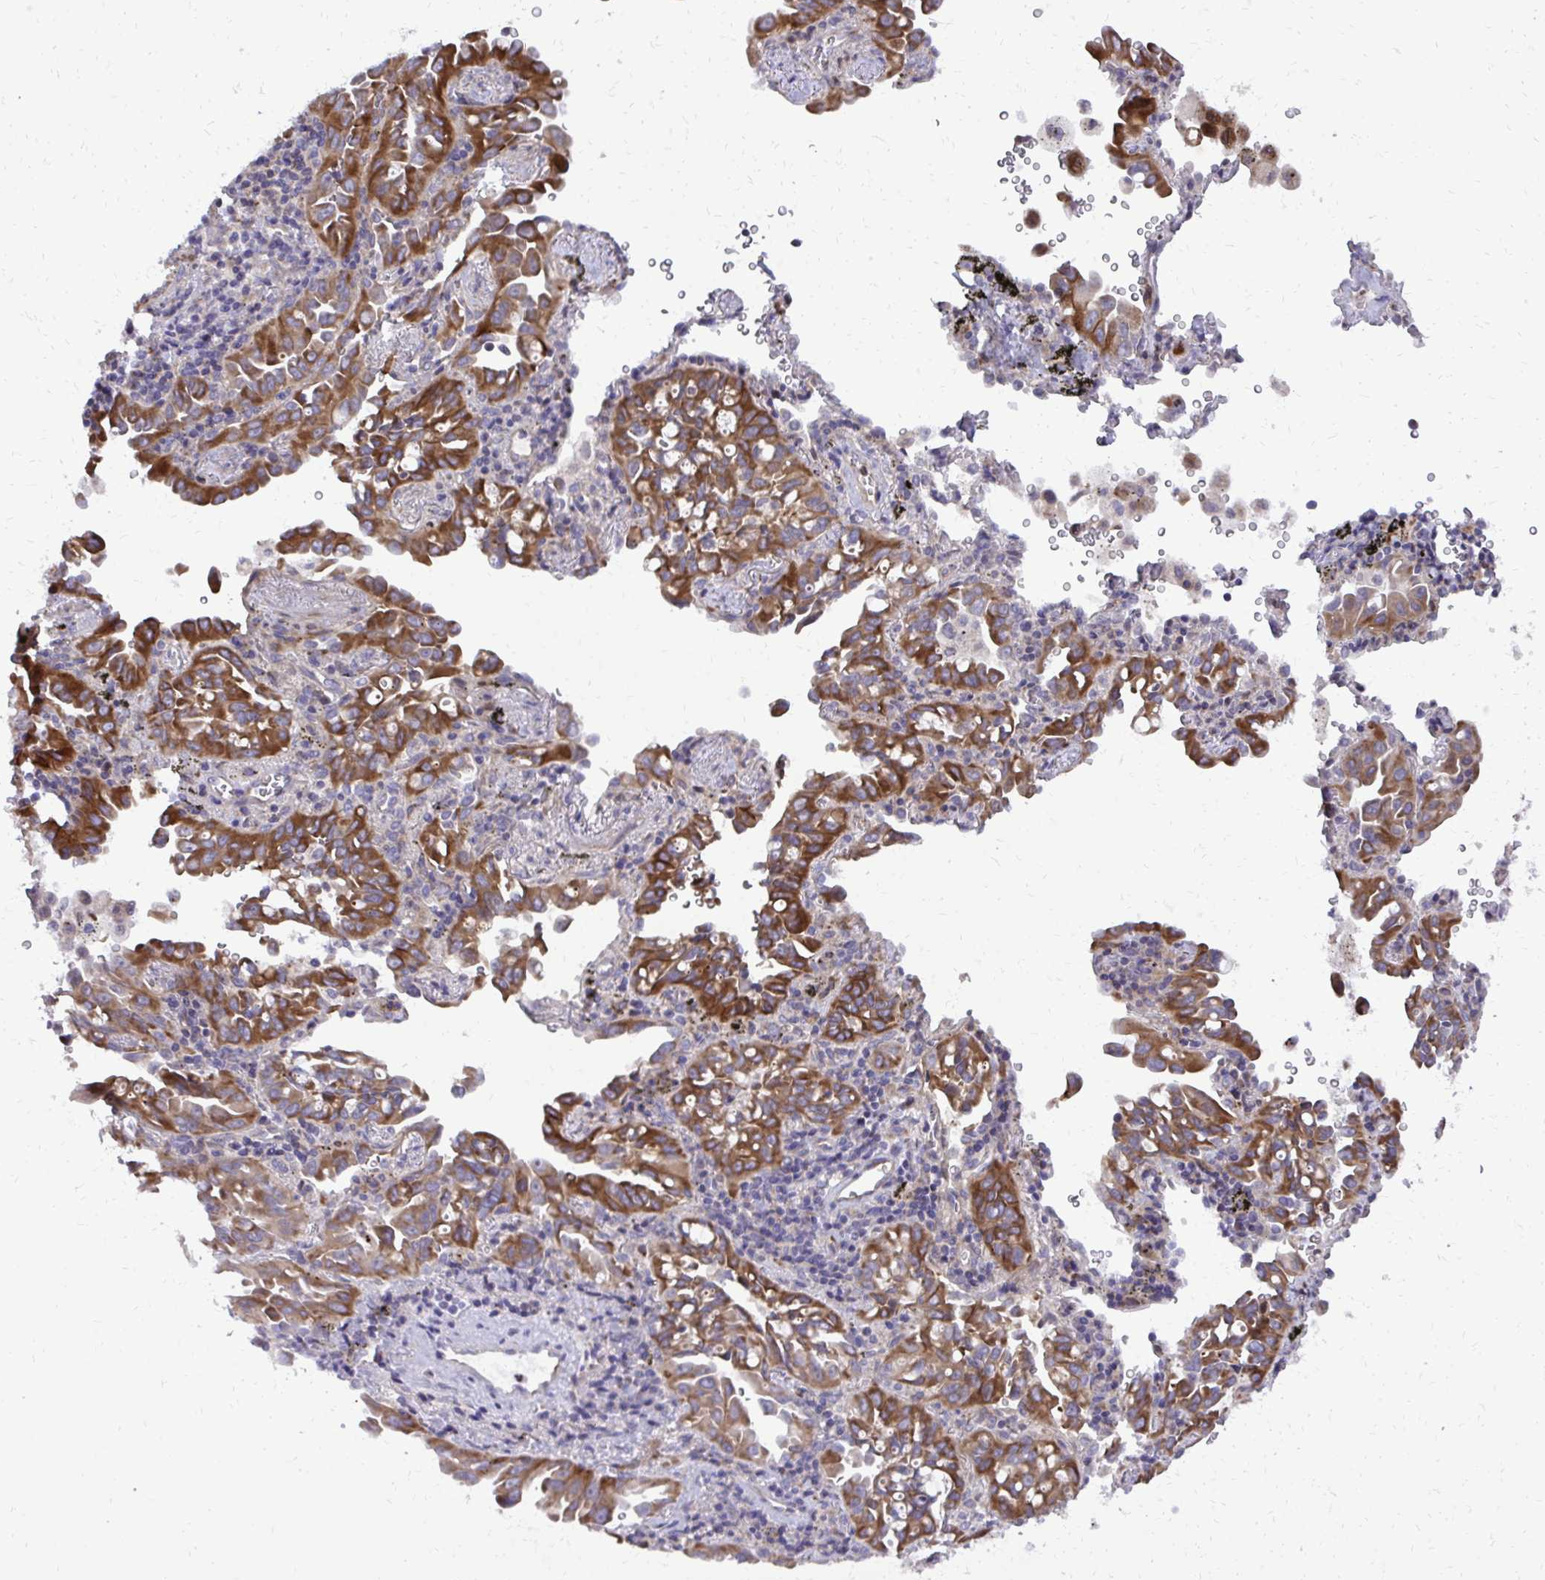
{"staining": {"intensity": "strong", "quantity": ">75%", "location": "cytoplasmic/membranous"}, "tissue": "lung cancer", "cell_type": "Tumor cells", "image_type": "cancer", "snomed": [{"axis": "morphology", "description": "Adenocarcinoma, NOS"}, {"axis": "topography", "description": "Lung"}], "caption": "Lung cancer (adenocarcinoma) stained with DAB (3,3'-diaminobenzidine) immunohistochemistry (IHC) demonstrates high levels of strong cytoplasmic/membranous positivity in about >75% of tumor cells. The staining was performed using DAB (3,3'-diaminobenzidine) to visualize the protein expression in brown, while the nuclei were stained in blue with hematoxylin (Magnification: 20x).", "gene": "ABCC3", "patient": {"sex": "male", "age": 68}}